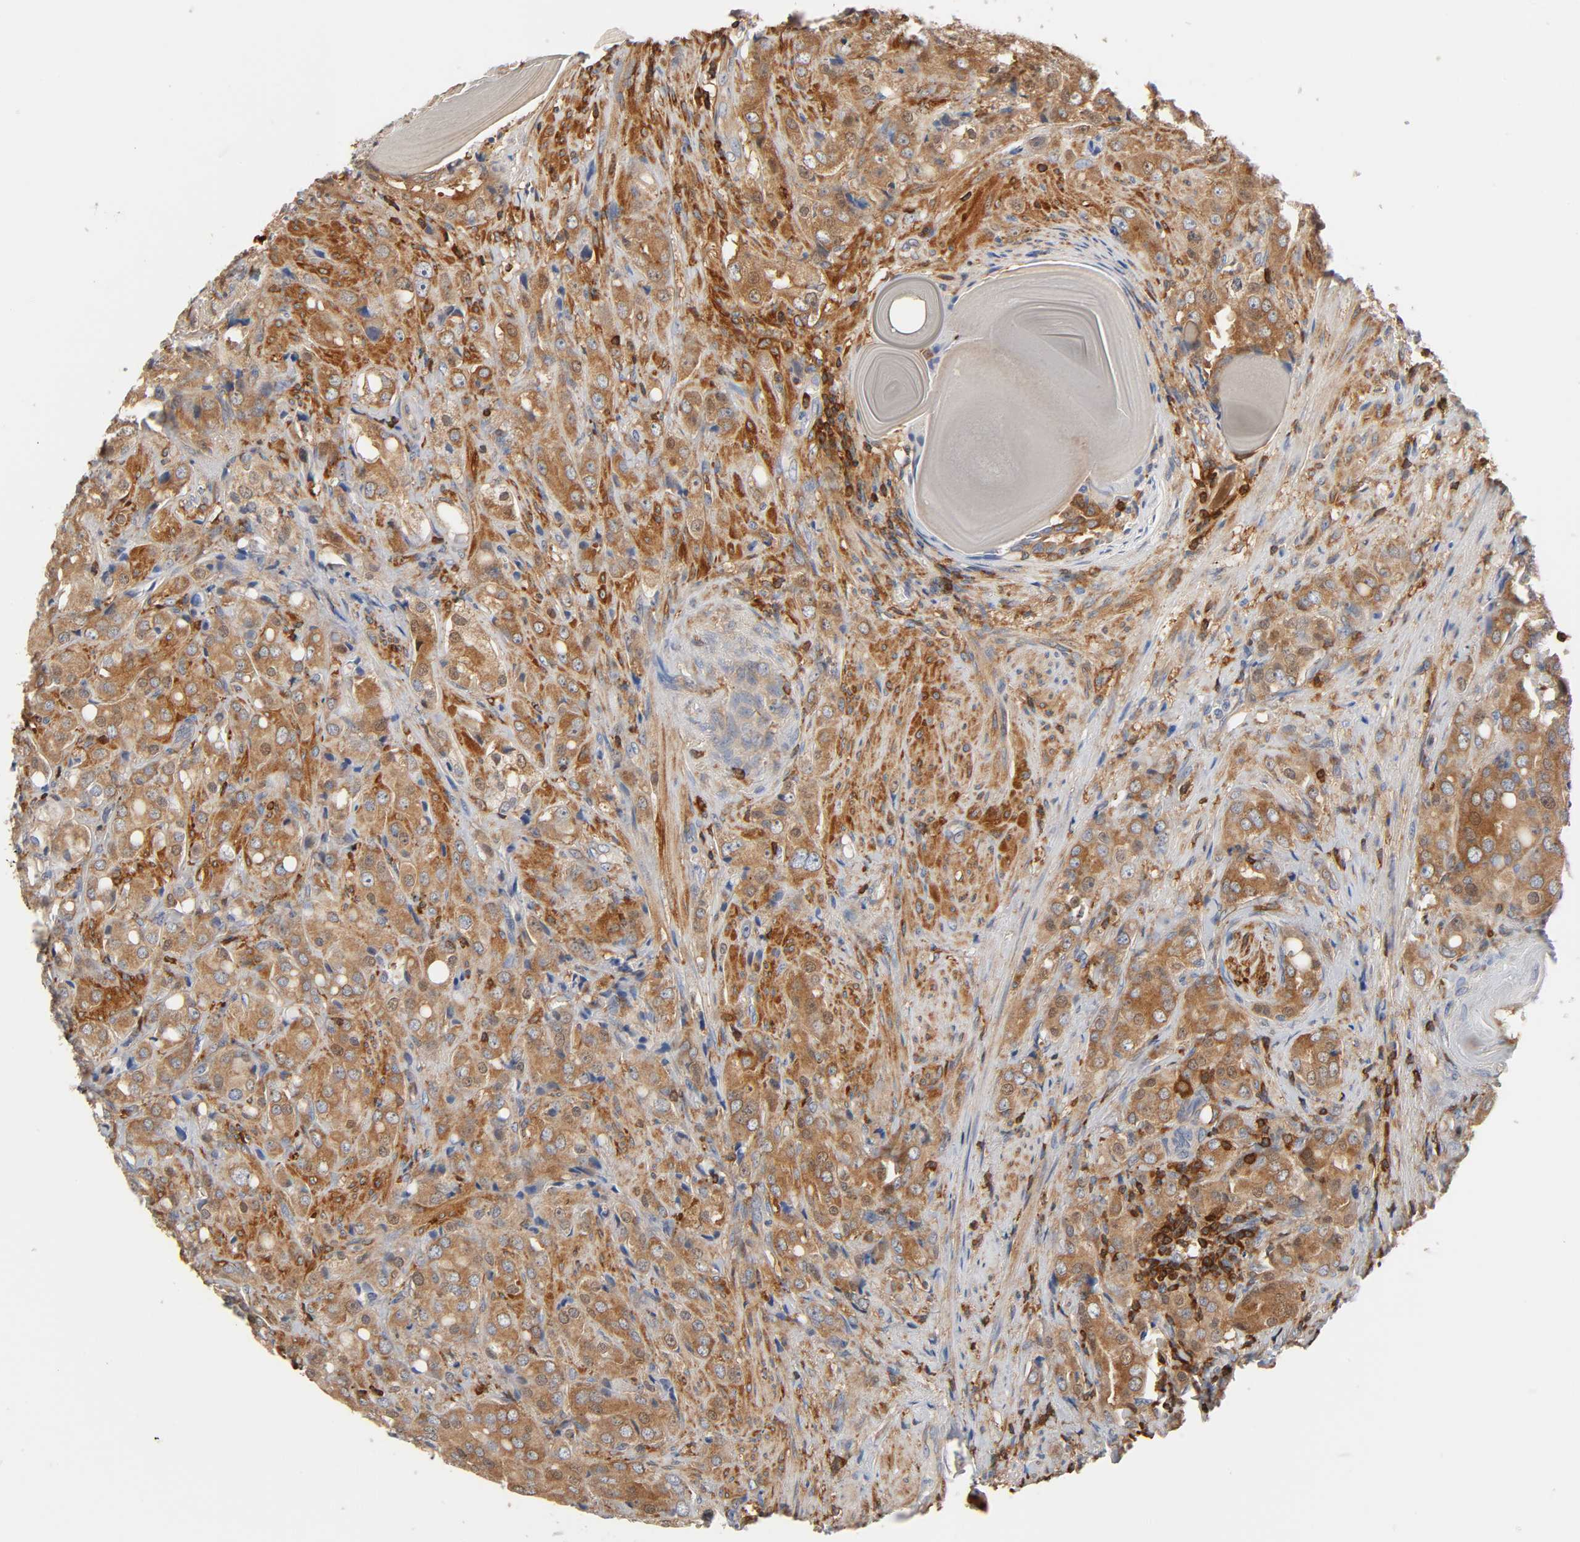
{"staining": {"intensity": "moderate", "quantity": ">75%", "location": "cytoplasmic/membranous,nuclear"}, "tissue": "prostate cancer", "cell_type": "Tumor cells", "image_type": "cancer", "snomed": [{"axis": "morphology", "description": "Adenocarcinoma, High grade"}, {"axis": "topography", "description": "Prostate"}], "caption": "High-grade adenocarcinoma (prostate) was stained to show a protein in brown. There is medium levels of moderate cytoplasmic/membranous and nuclear staining in about >75% of tumor cells. (DAB = brown stain, brightfield microscopy at high magnification).", "gene": "BIN1", "patient": {"sex": "male", "age": 68}}